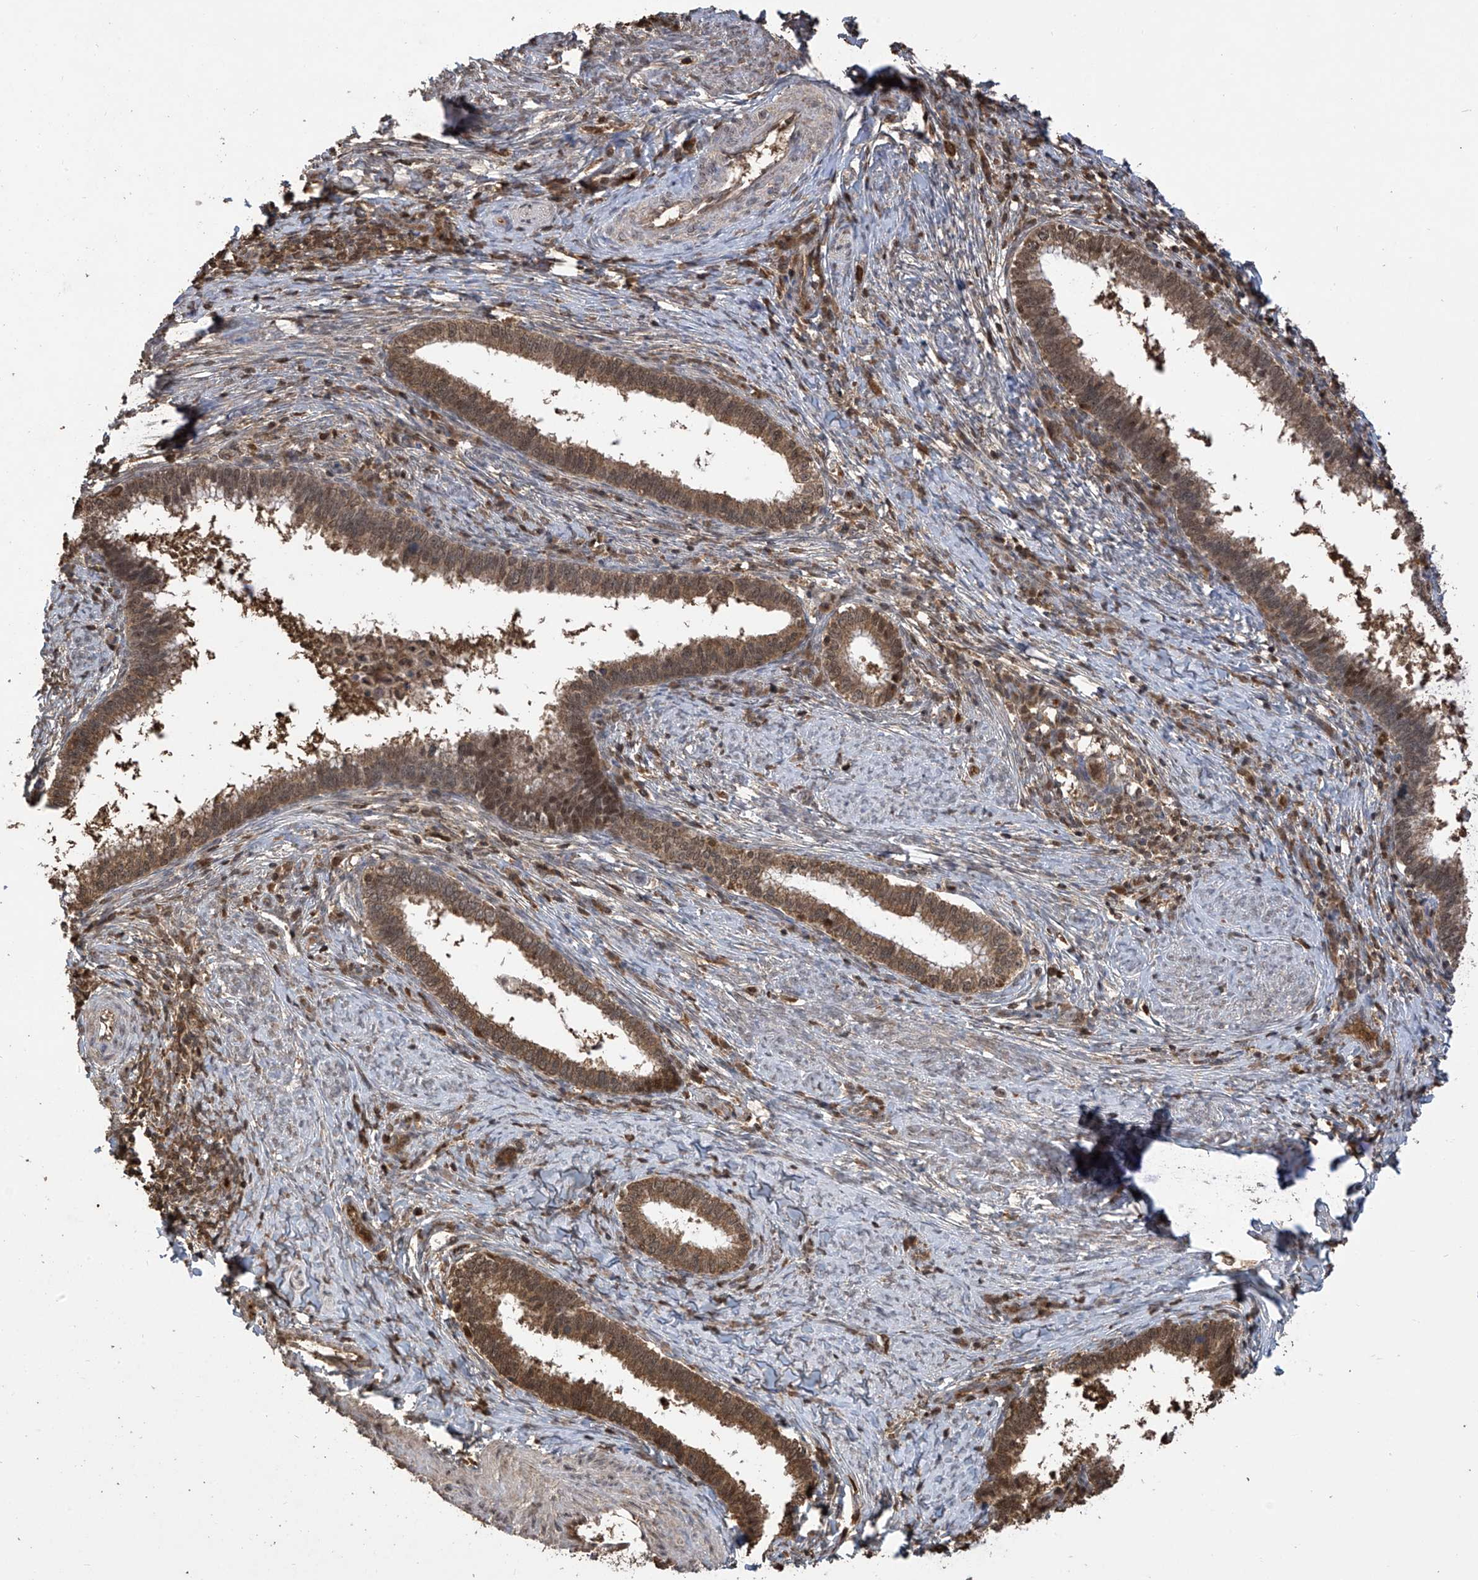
{"staining": {"intensity": "moderate", "quantity": ">75%", "location": "cytoplasmic/membranous,nuclear"}, "tissue": "cervical cancer", "cell_type": "Tumor cells", "image_type": "cancer", "snomed": [{"axis": "morphology", "description": "Adenocarcinoma, NOS"}, {"axis": "topography", "description": "Cervix"}], "caption": "Brown immunohistochemical staining in human cervical adenocarcinoma exhibits moderate cytoplasmic/membranous and nuclear staining in about >75% of tumor cells. The staining was performed using DAB (3,3'-diaminobenzidine), with brown indicating positive protein expression. Nuclei are stained blue with hematoxylin.", "gene": "PNPT1", "patient": {"sex": "female", "age": 36}}